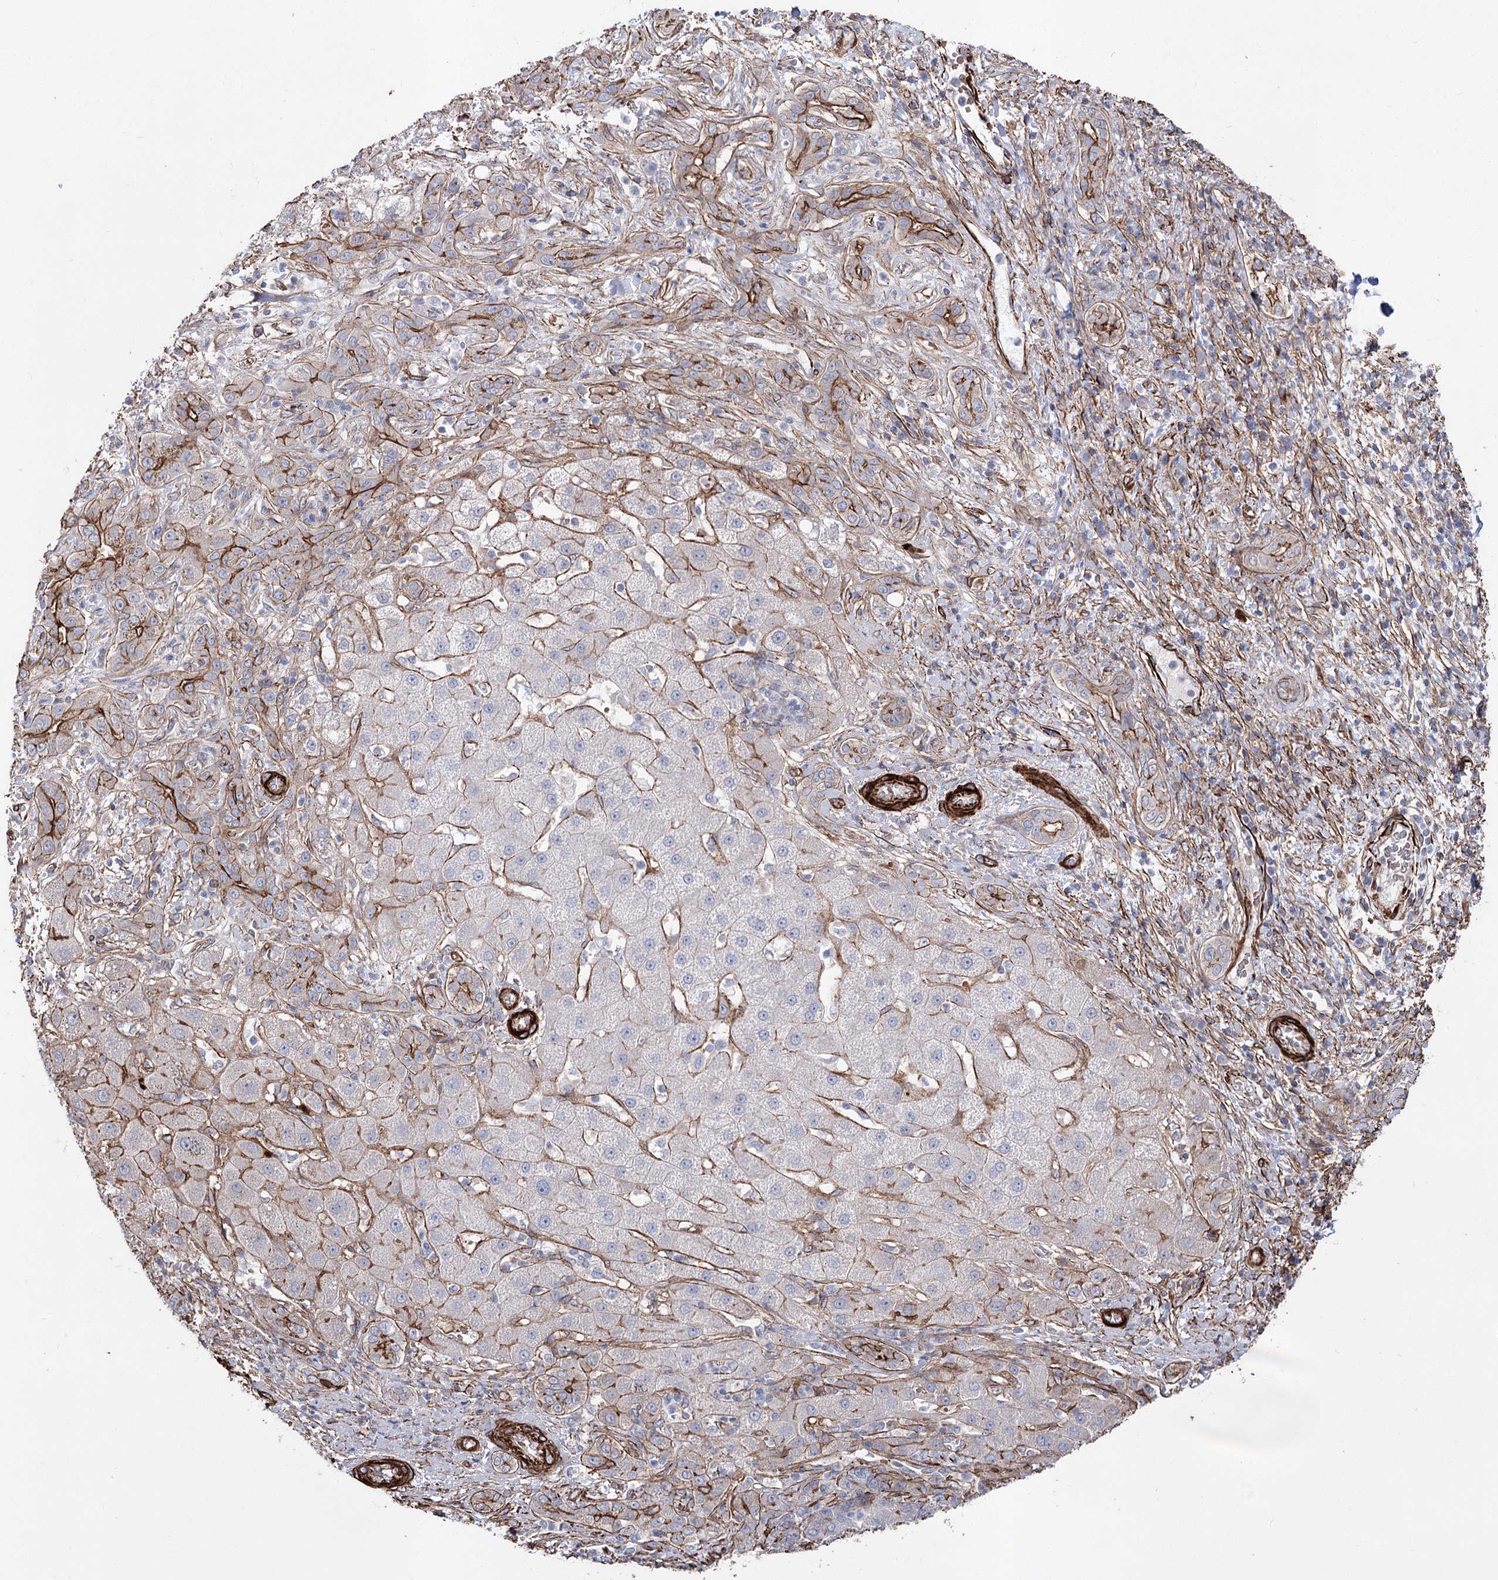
{"staining": {"intensity": "moderate", "quantity": "<25%", "location": "cytoplasmic/membranous"}, "tissue": "liver cancer", "cell_type": "Tumor cells", "image_type": "cancer", "snomed": [{"axis": "morphology", "description": "Carcinoma, Hepatocellular, NOS"}, {"axis": "topography", "description": "Liver"}], "caption": "A histopathology image of human liver hepatocellular carcinoma stained for a protein shows moderate cytoplasmic/membranous brown staining in tumor cells.", "gene": "ARHGAP20", "patient": {"sex": "male", "age": 65}}